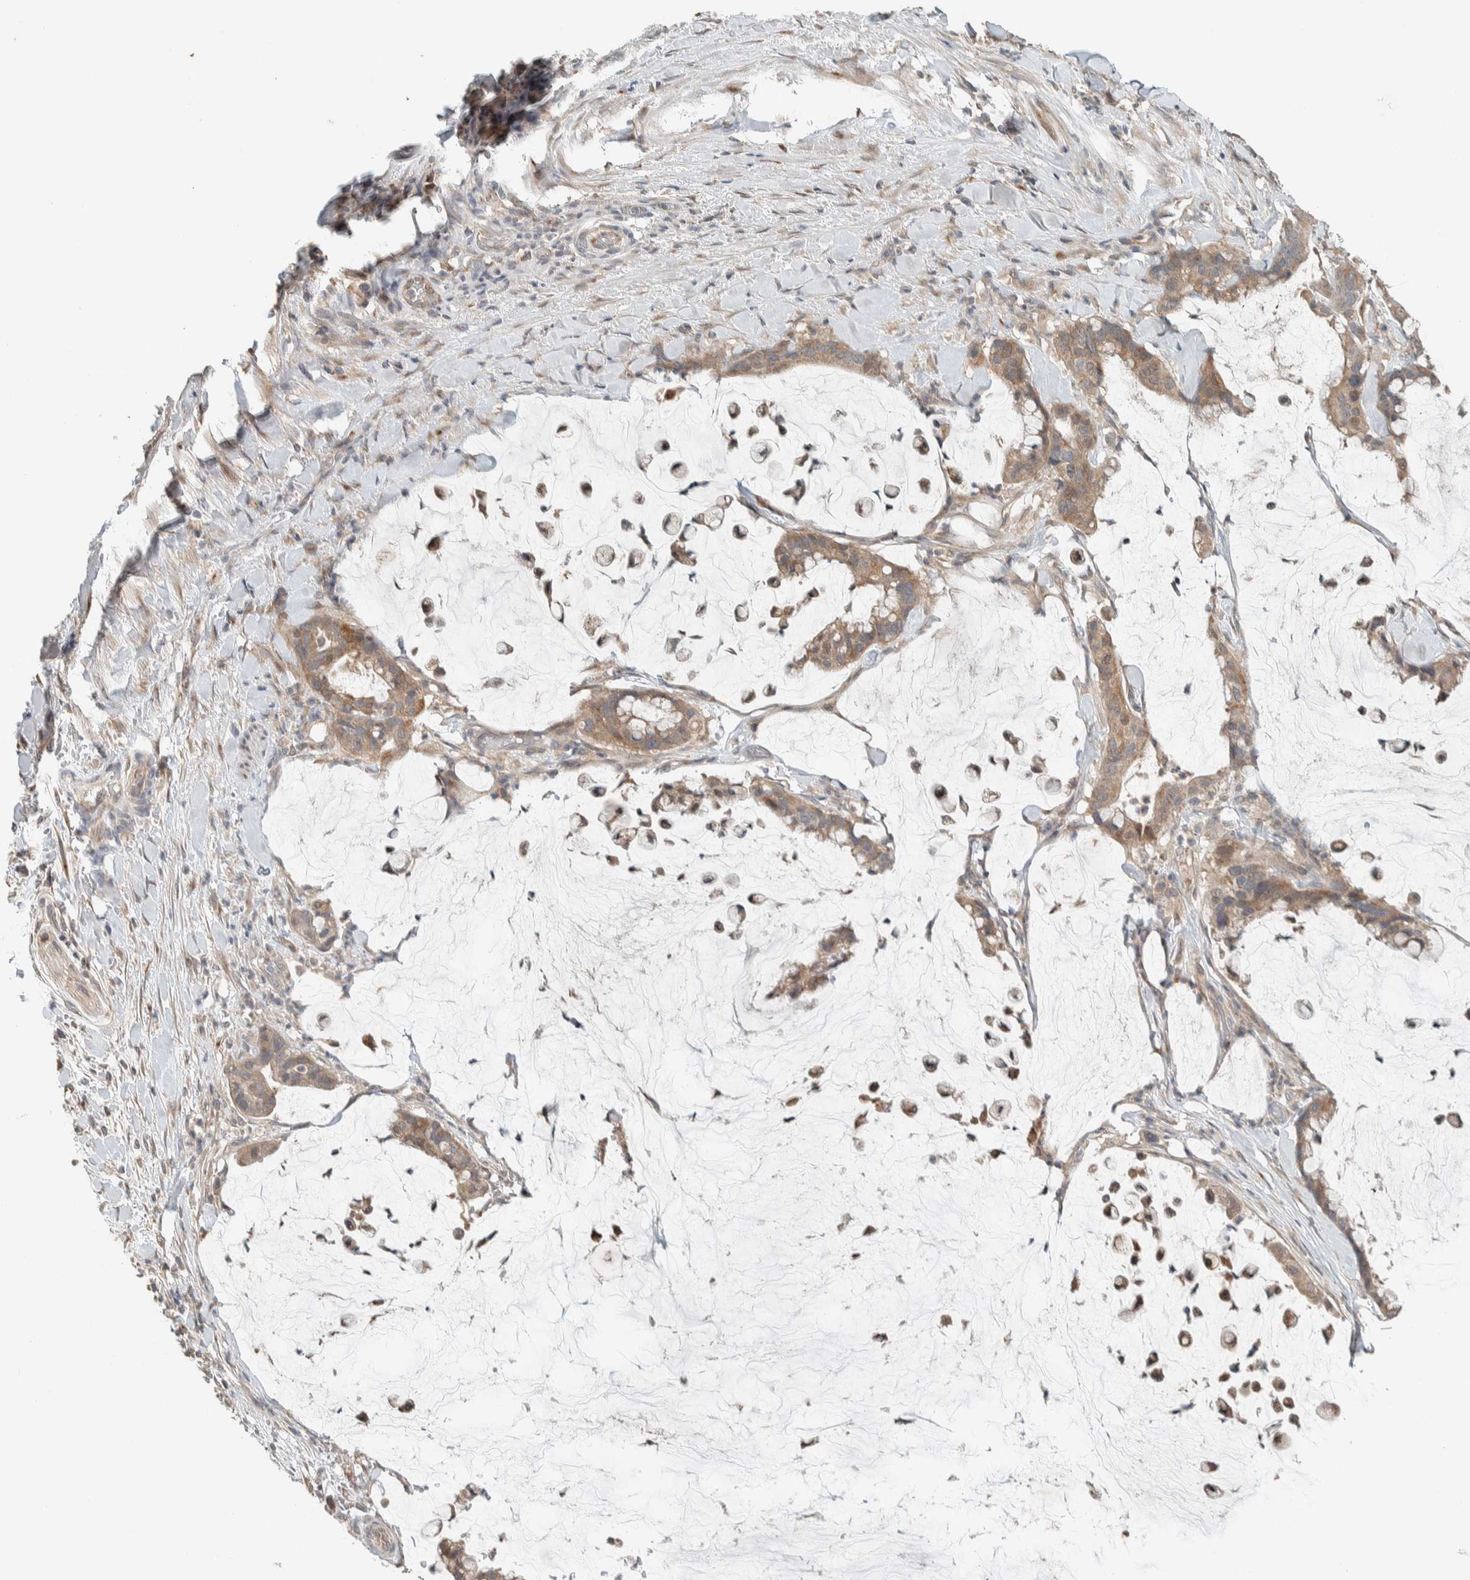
{"staining": {"intensity": "moderate", "quantity": ">75%", "location": "cytoplasmic/membranous"}, "tissue": "pancreatic cancer", "cell_type": "Tumor cells", "image_type": "cancer", "snomed": [{"axis": "morphology", "description": "Adenocarcinoma, NOS"}, {"axis": "topography", "description": "Pancreas"}], "caption": "Protein analysis of pancreatic adenocarcinoma tissue displays moderate cytoplasmic/membranous staining in approximately >75% of tumor cells. (DAB (3,3'-diaminobenzidine) IHC with brightfield microscopy, high magnification).", "gene": "NBR1", "patient": {"sex": "male", "age": 41}}